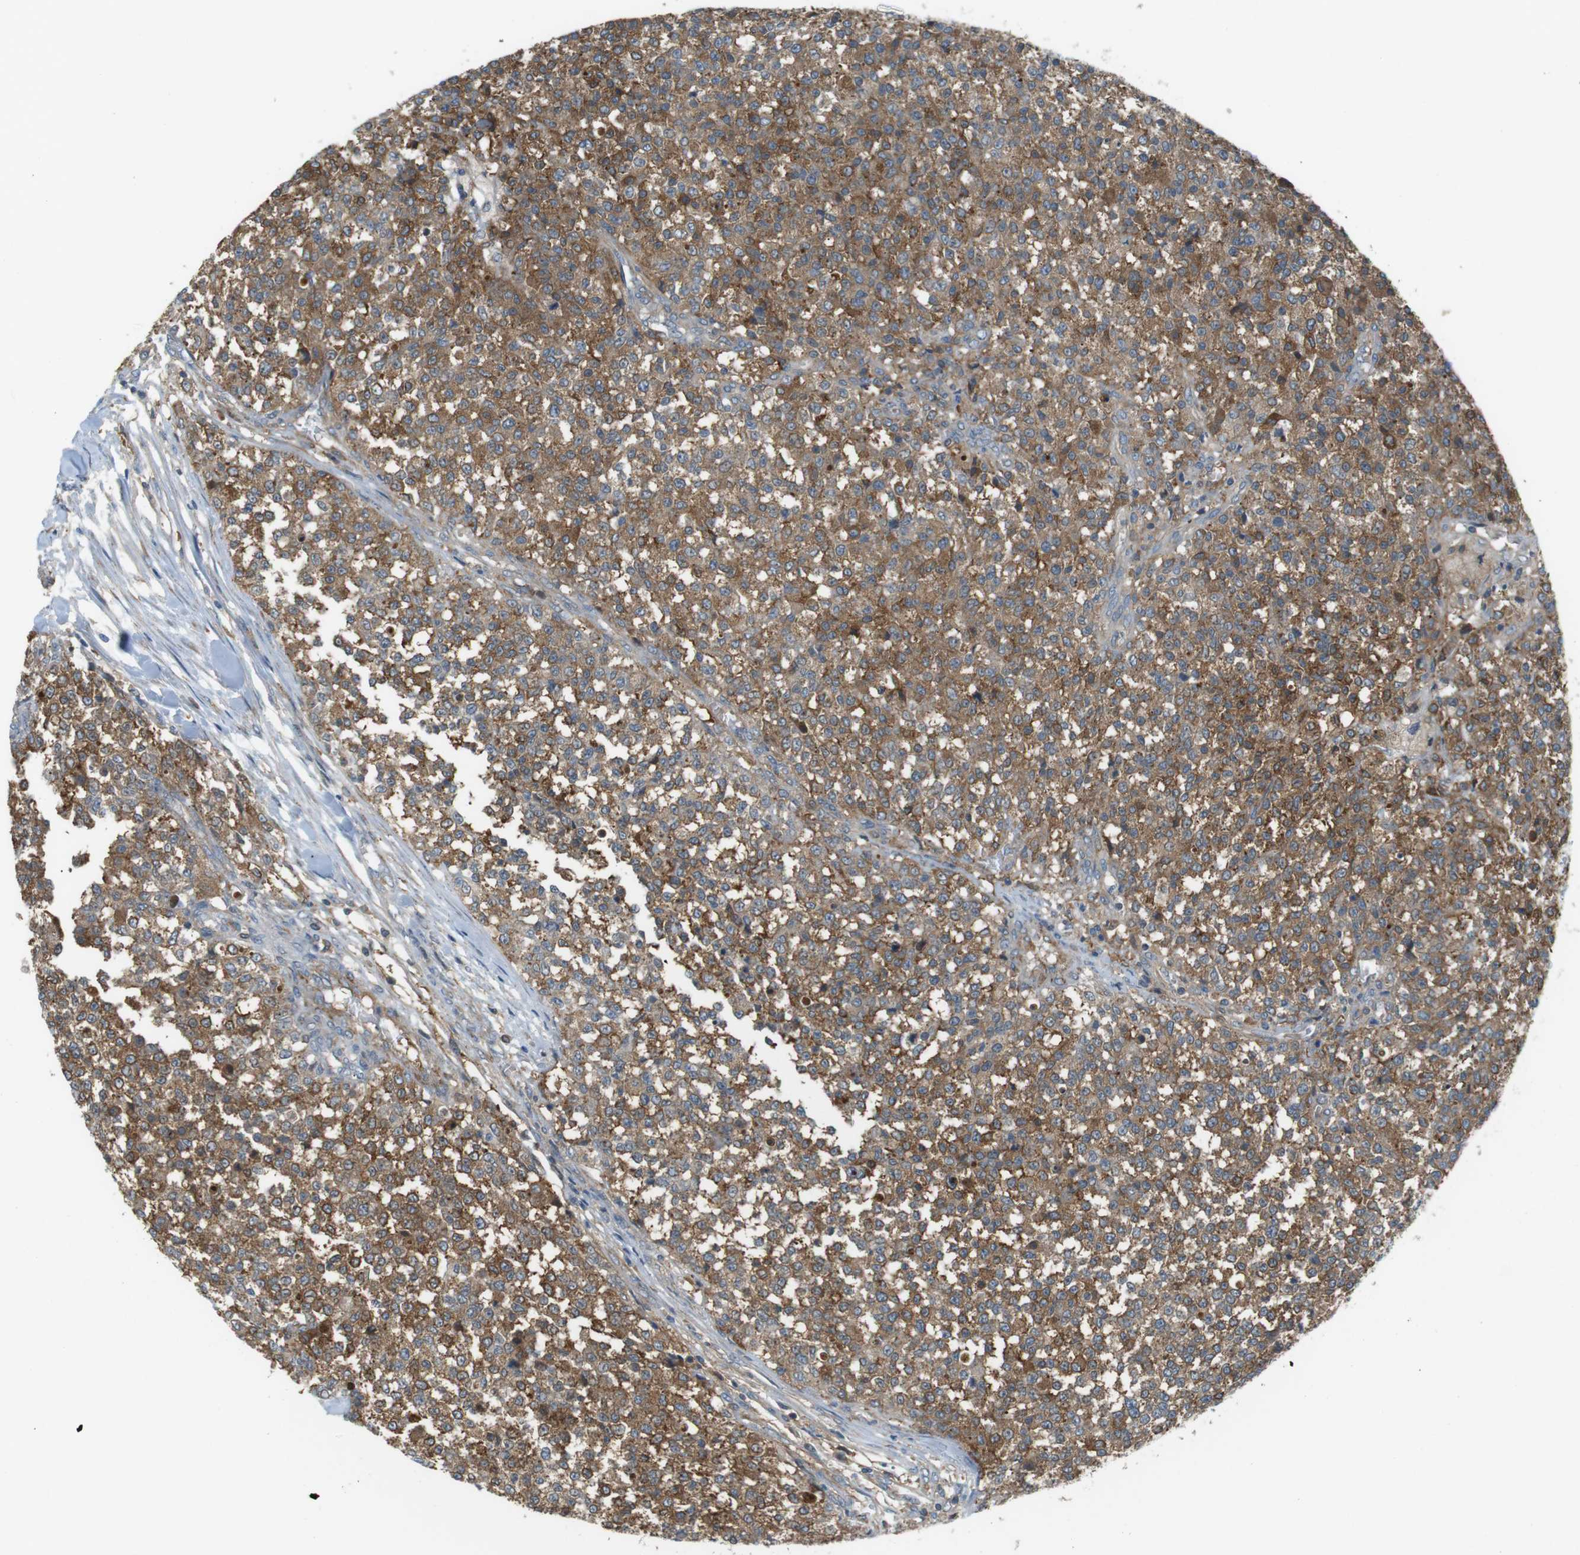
{"staining": {"intensity": "moderate", "quantity": ">75%", "location": "cytoplasmic/membranous"}, "tissue": "testis cancer", "cell_type": "Tumor cells", "image_type": "cancer", "snomed": [{"axis": "morphology", "description": "Seminoma, NOS"}, {"axis": "topography", "description": "Testis"}], "caption": "Immunohistochemical staining of testis cancer (seminoma) reveals medium levels of moderate cytoplasmic/membranous protein expression in approximately >75% of tumor cells.", "gene": "PEPD", "patient": {"sex": "male", "age": 59}}